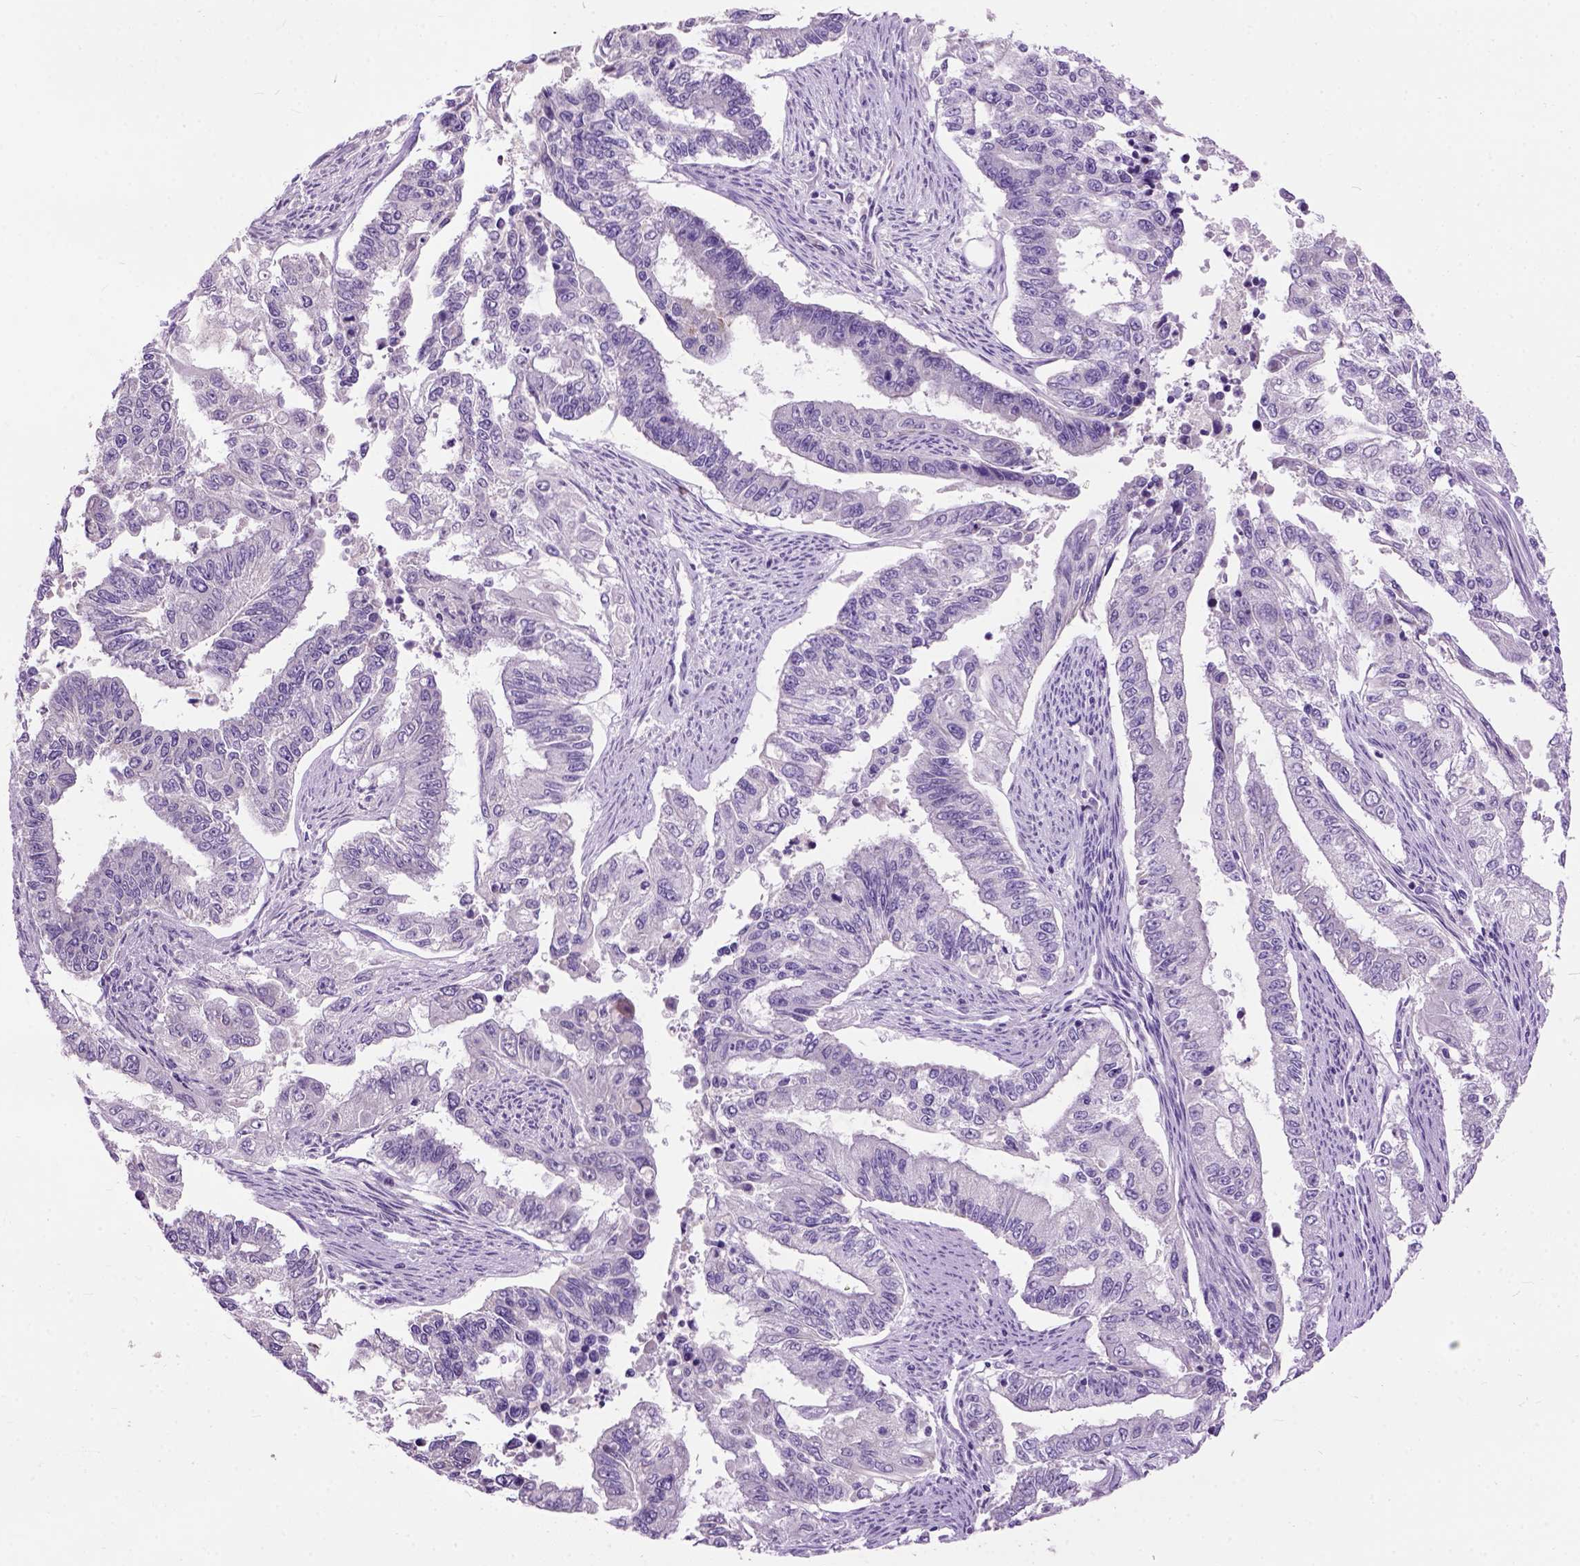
{"staining": {"intensity": "negative", "quantity": "none", "location": "none"}, "tissue": "endometrial cancer", "cell_type": "Tumor cells", "image_type": "cancer", "snomed": [{"axis": "morphology", "description": "Adenocarcinoma, NOS"}, {"axis": "topography", "description": "Uterus"}], "caption": "Immunohistochemistry (IHC) photomicrograph of neoplastic tissue: endometrial cancer (adenocarcinoma) stained with DAB (3,3'-diaminobenzidine) shows no significant protein expression in tumor cells.", "gene": "MAPT", "patient": {"sex": "female", "age": 59}}